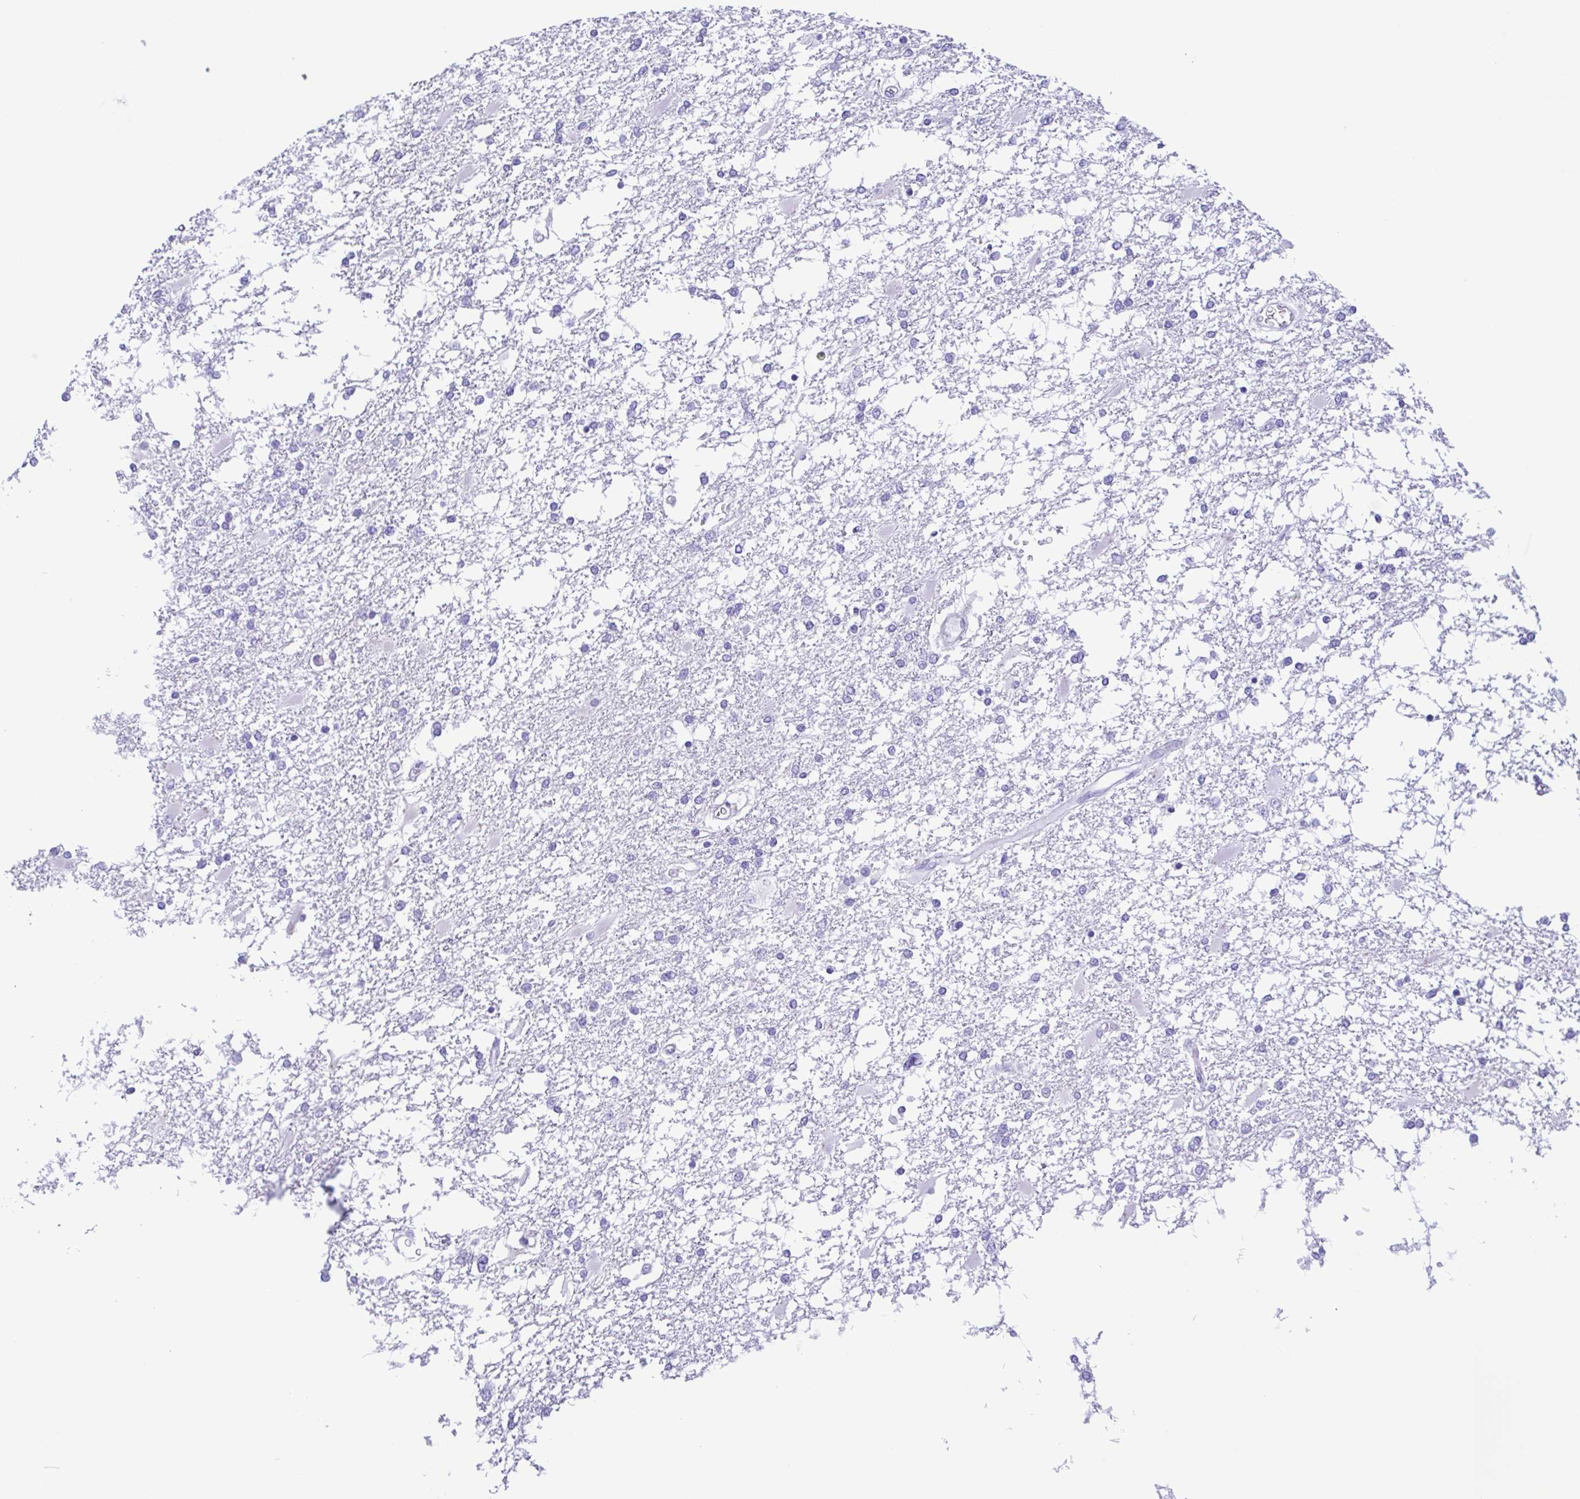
{"staining": {"intensity": "negative", "quantity": "none", "location": "none"}, "tissue": "glioma", "cell_type": "Tumor cells", "image_type": "cancer", "snomed": [{"axis": "morphology", "description": "Glioma, malignant, High grade"}, {"axis": "topography", "description": "Cerebral cortex"}], "caption": "An image of high-grade glioma (malignant) stained for a protein shows no brown staining in tumor cells.", "gene": "TSPY2", "patient": {"sex": "male", "age": 79}}